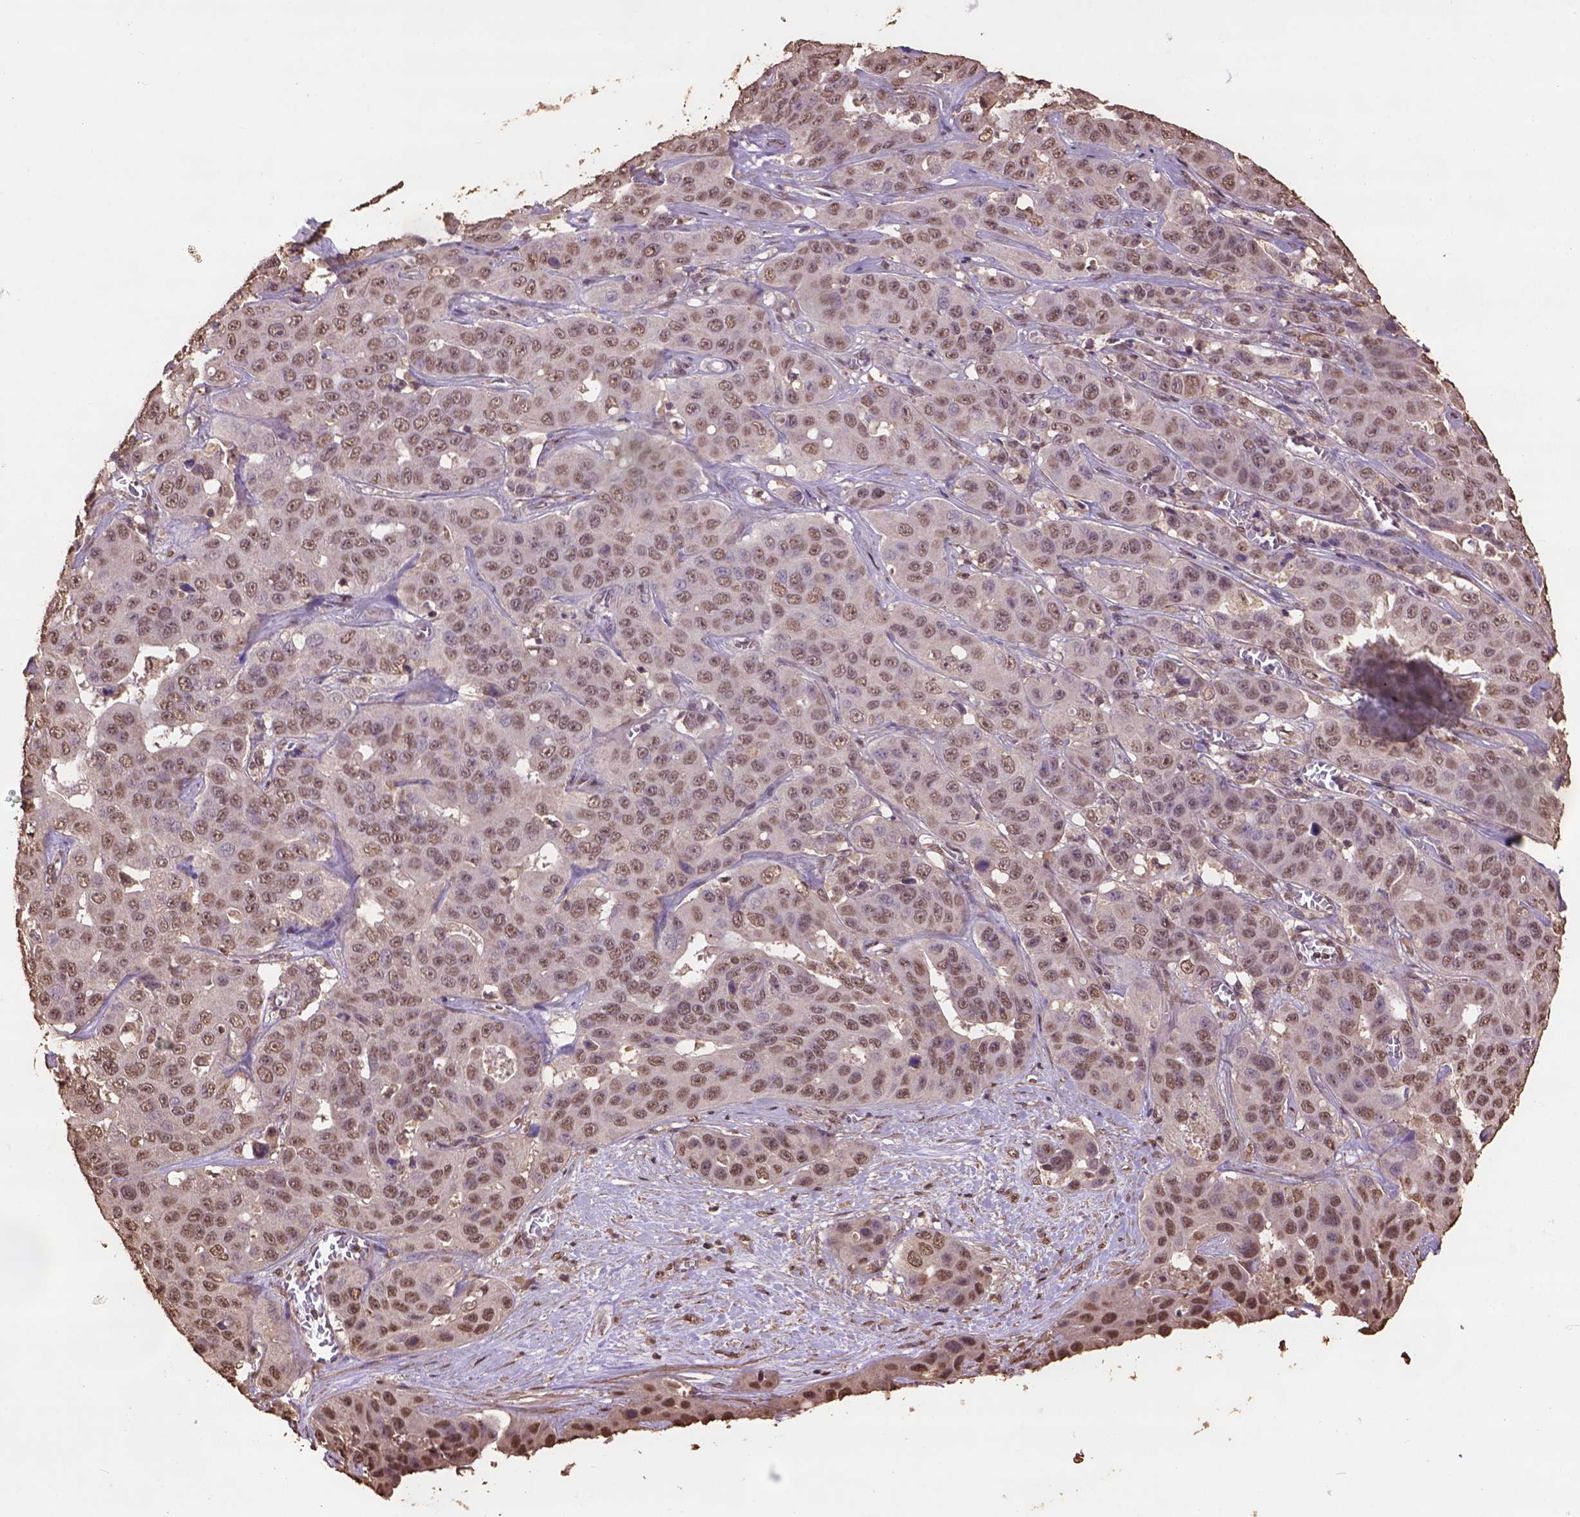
{"staining": {"intensity": "moderate", "quantity": ">75%", "location": "nuclear"}, "tissue": "liver cancer", "cell_type": "Tumor cells", "image_type": "cancer", "snomed": [{"axis": "morphology", "description": "Cholangiocarcinoma"}, {"axis": "topography", "description": "Liver"}], "caption": "A histopathology image showing moderate nuclear positivity in about >75% of tumor cells in liver cholangiocarcinoma, as visualized by brown immunohistochemical staining.", "gene": "CSTF2T", "patient": {"sex": "female", "age": 52}}